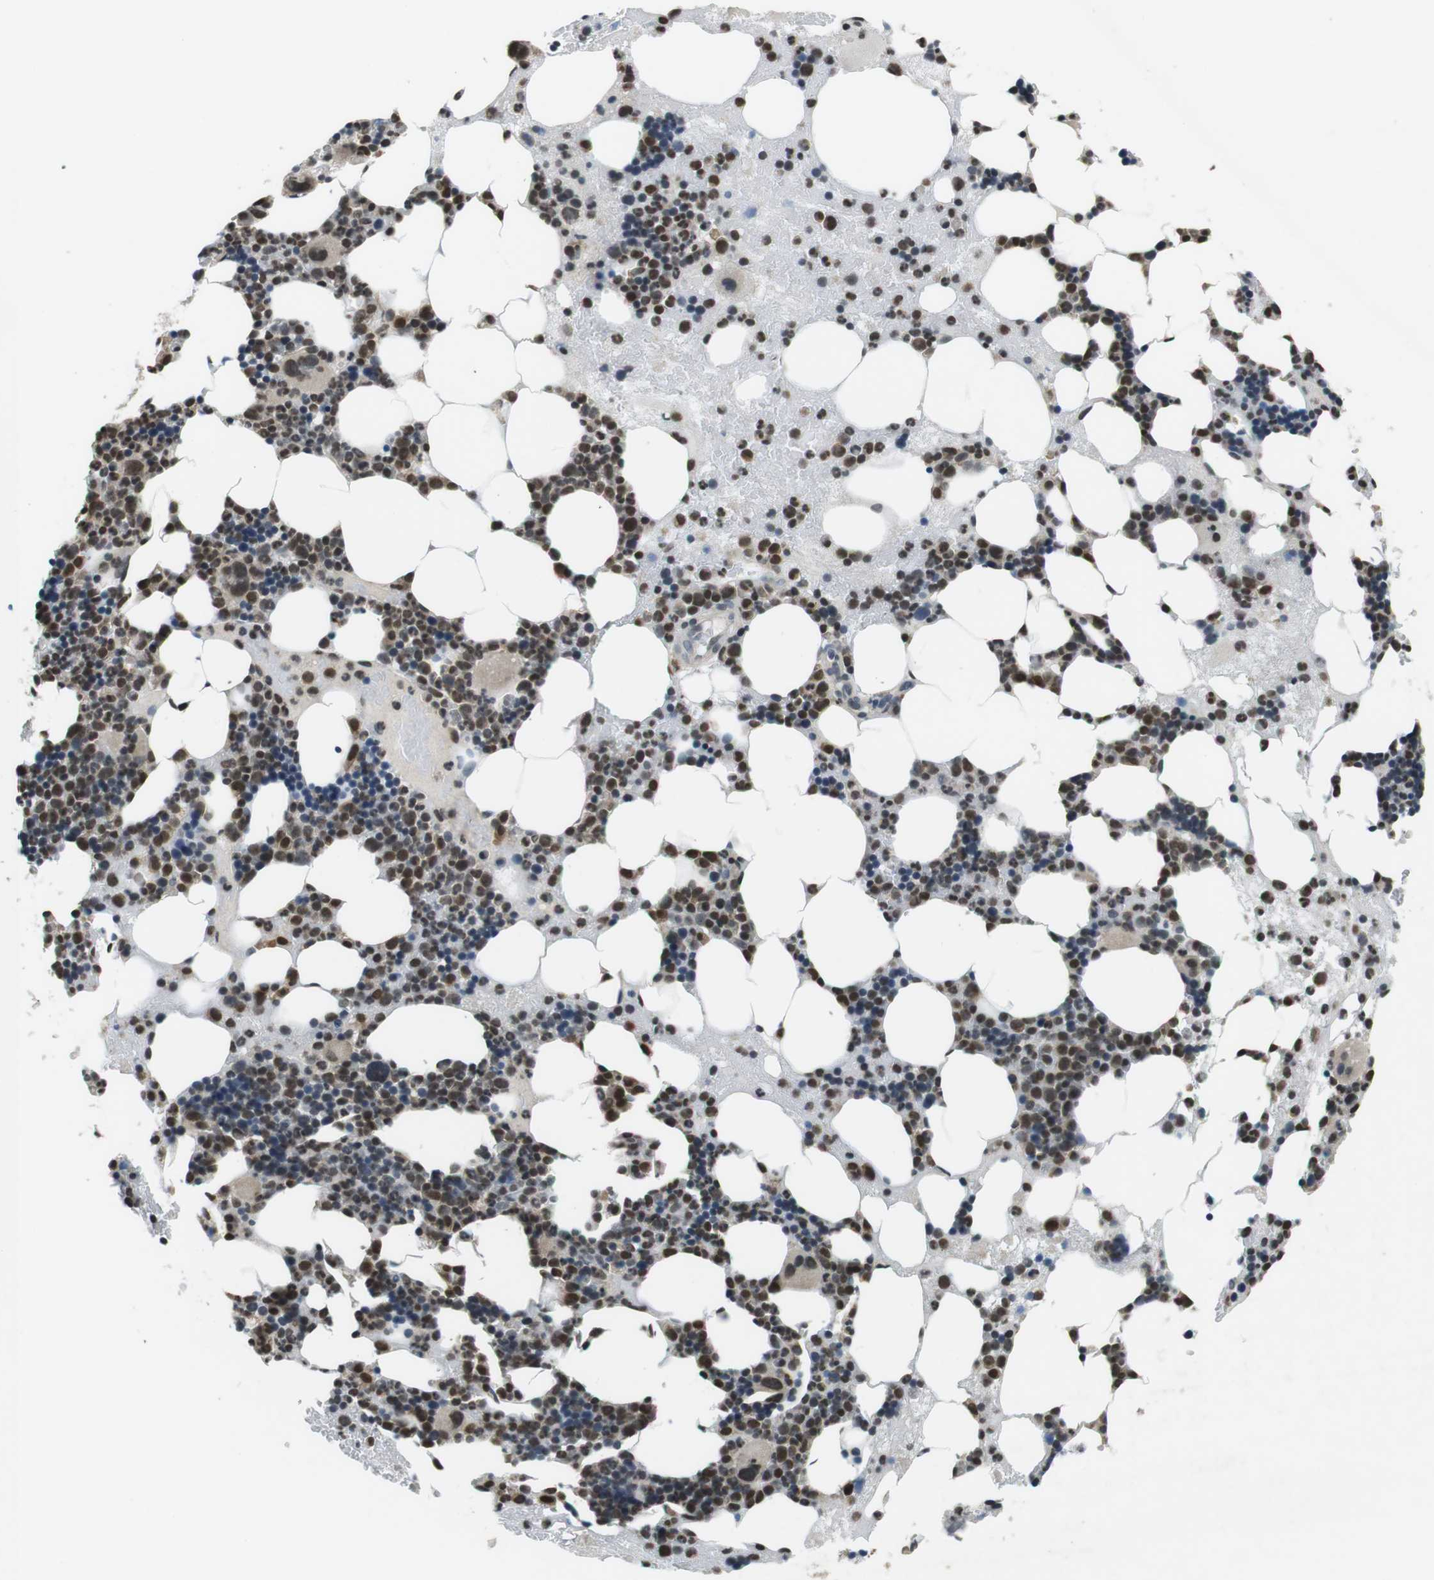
{"staining": {"intensity": "moderate", "quantity": ">75%", "location": "nuclear"}, "tissue": "bone marrow", "cell_type": "Hematopoietic cells", "image_type": "normal", "snomed": [{"axis": "morphology", "description": "Normal tissue, NOS"}, {"axis": "morphology", "description": "Inflammation, NOS"}, {"axis": "topography", "description": "Bone marrow"}], "caption": "Normal bone marrow demonstrates moderate nuclear staining in approximately >75% of hematopoietic cells, visualized by immunohistochemistry. Nuclei are stained in blue.", "gene": "NEK4", "patient": {"sex": "female", "age": 76}}